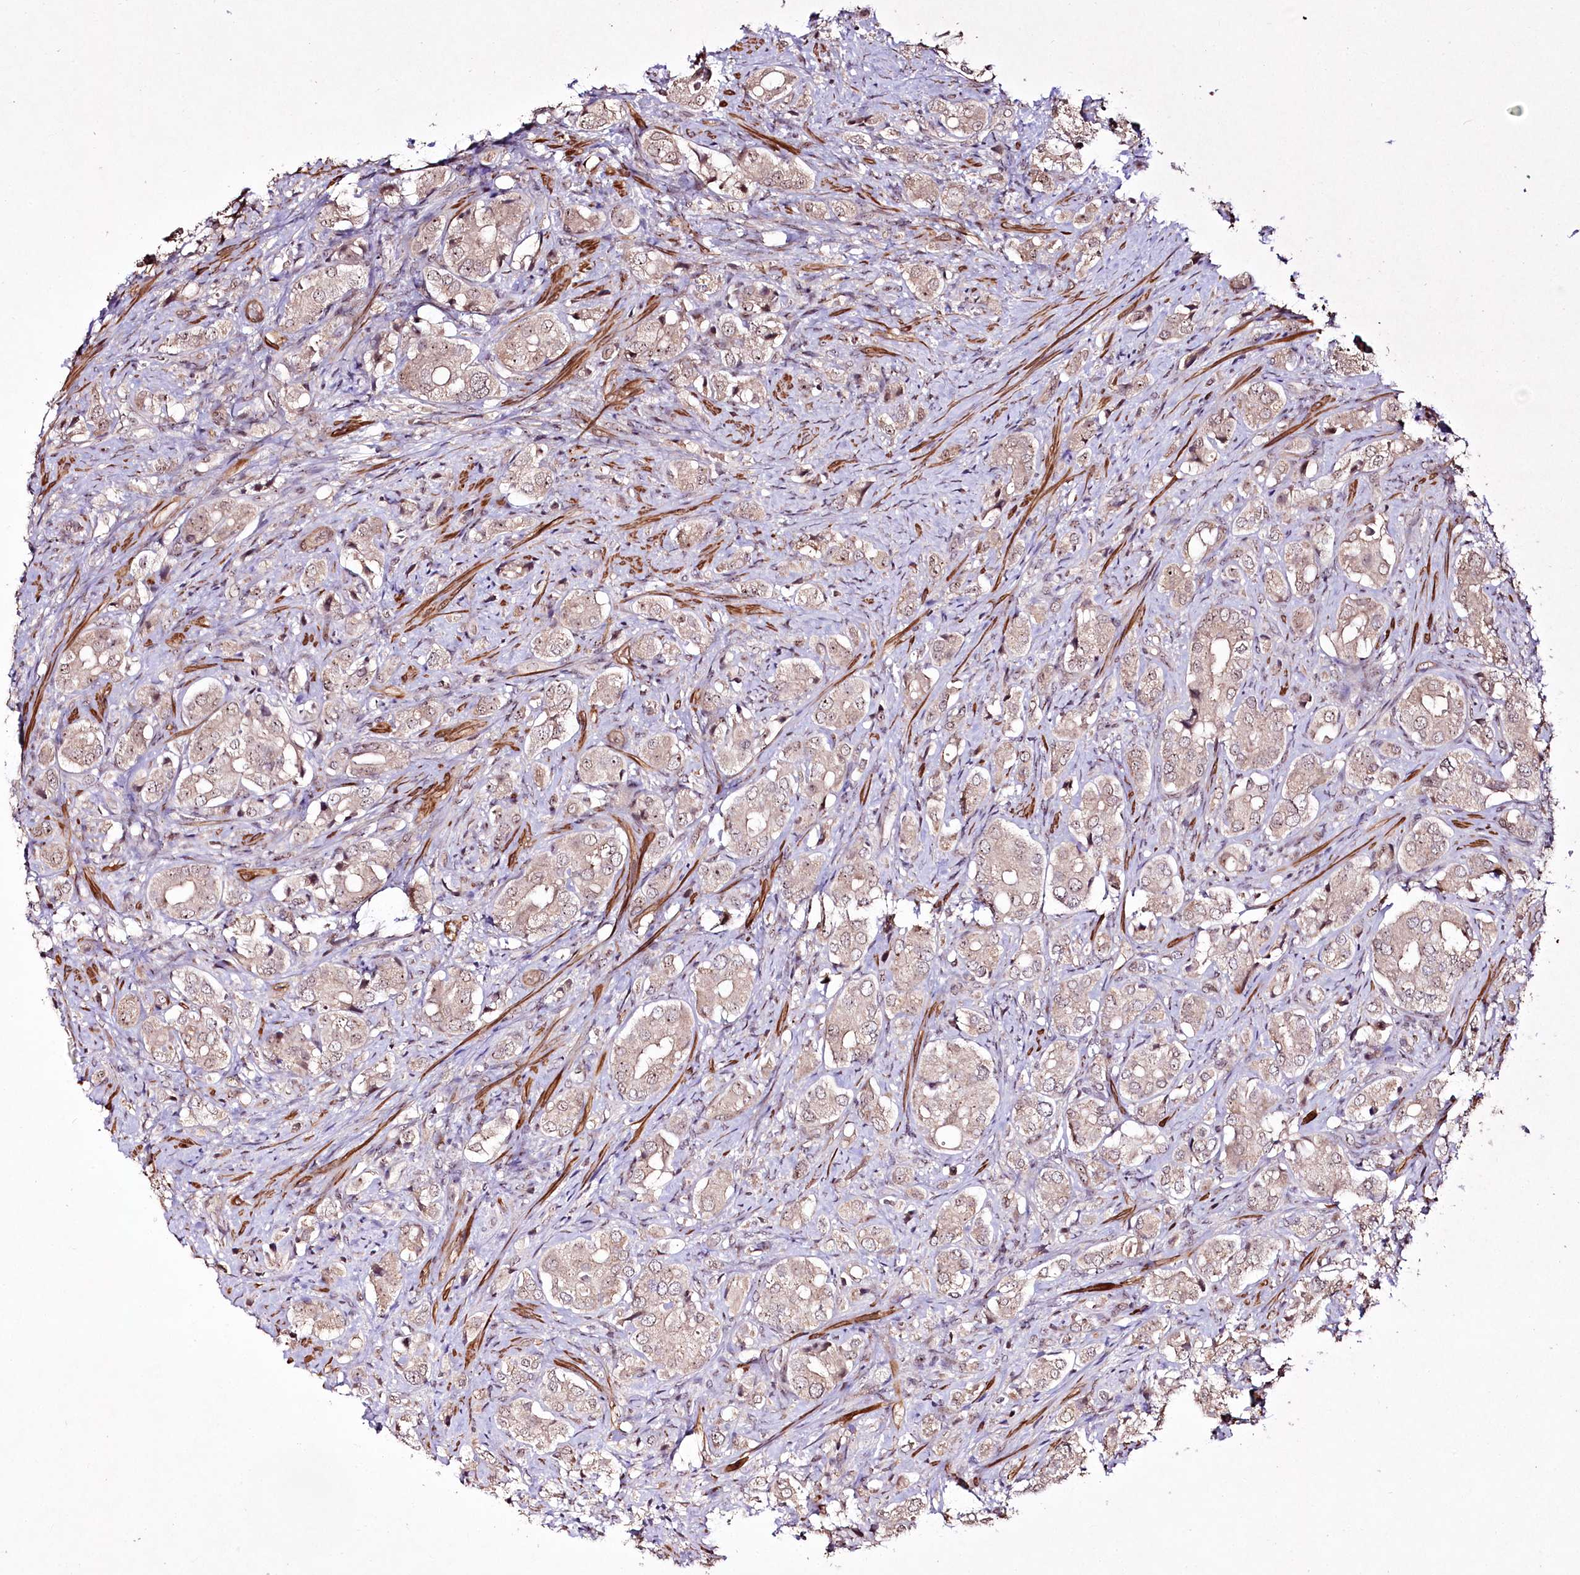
{"staining": {"intensity": "negative", "quantity": "none", "location": "none"}, "tissue": "prostate cancer", "cell_type": "Tumor cells", "image_type": "cancer", "snomed": [{"axis": "morphology", "description": "Adenocarcinoma, High grade"}, {"axis": "topography", "description": "Prostate"}], "caption": "DAB immunohistochemical staining of prostate cancer (high-grade adenocarcinoma) reveals no significant staining in tumor cells.", "gene": "CCDC59", "patient": {"sex": "male", "age": 65}}